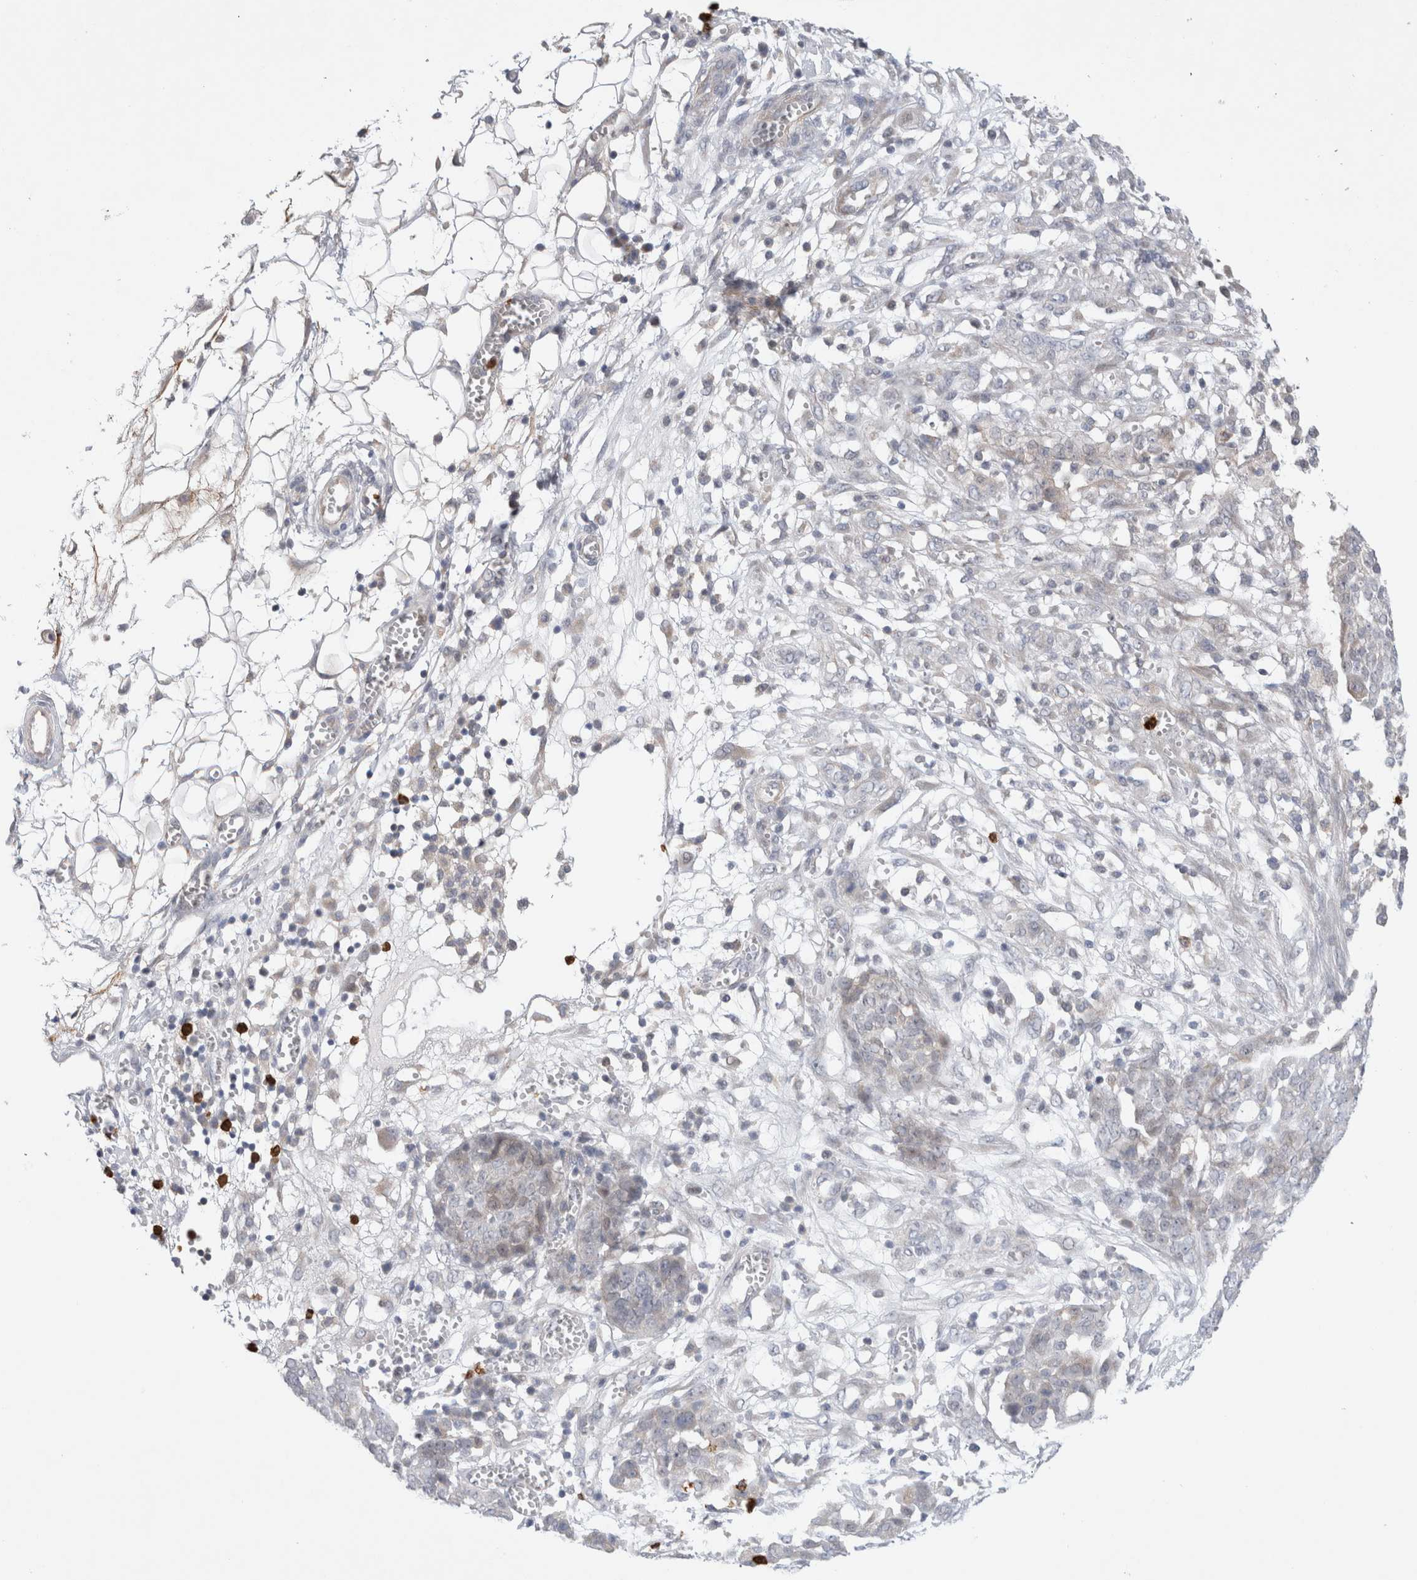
{"staining": {"intensity": "negative", "quantity": "none", "location": "none"}, "tissue": "ovarian cancer", "cell_type": "Tumor cells", "image_type": "cancer", "snomed": [{"axis": "morphology", "description": "Cystadenocarcinoma, serous, NOS"}, {"axis": "topography", "description": "Soft tissue"}, {"axis": "topography", "description": "Ovary"}], "caption": "High power microscopy image of an immunohistochemistry histopathology image of ovarian cancer (serous cystadenocarcinoma), revealing no significant expression in tumor cells.", "gene": "GSDMB", "patient": {"sex": "female", "age": 57}}